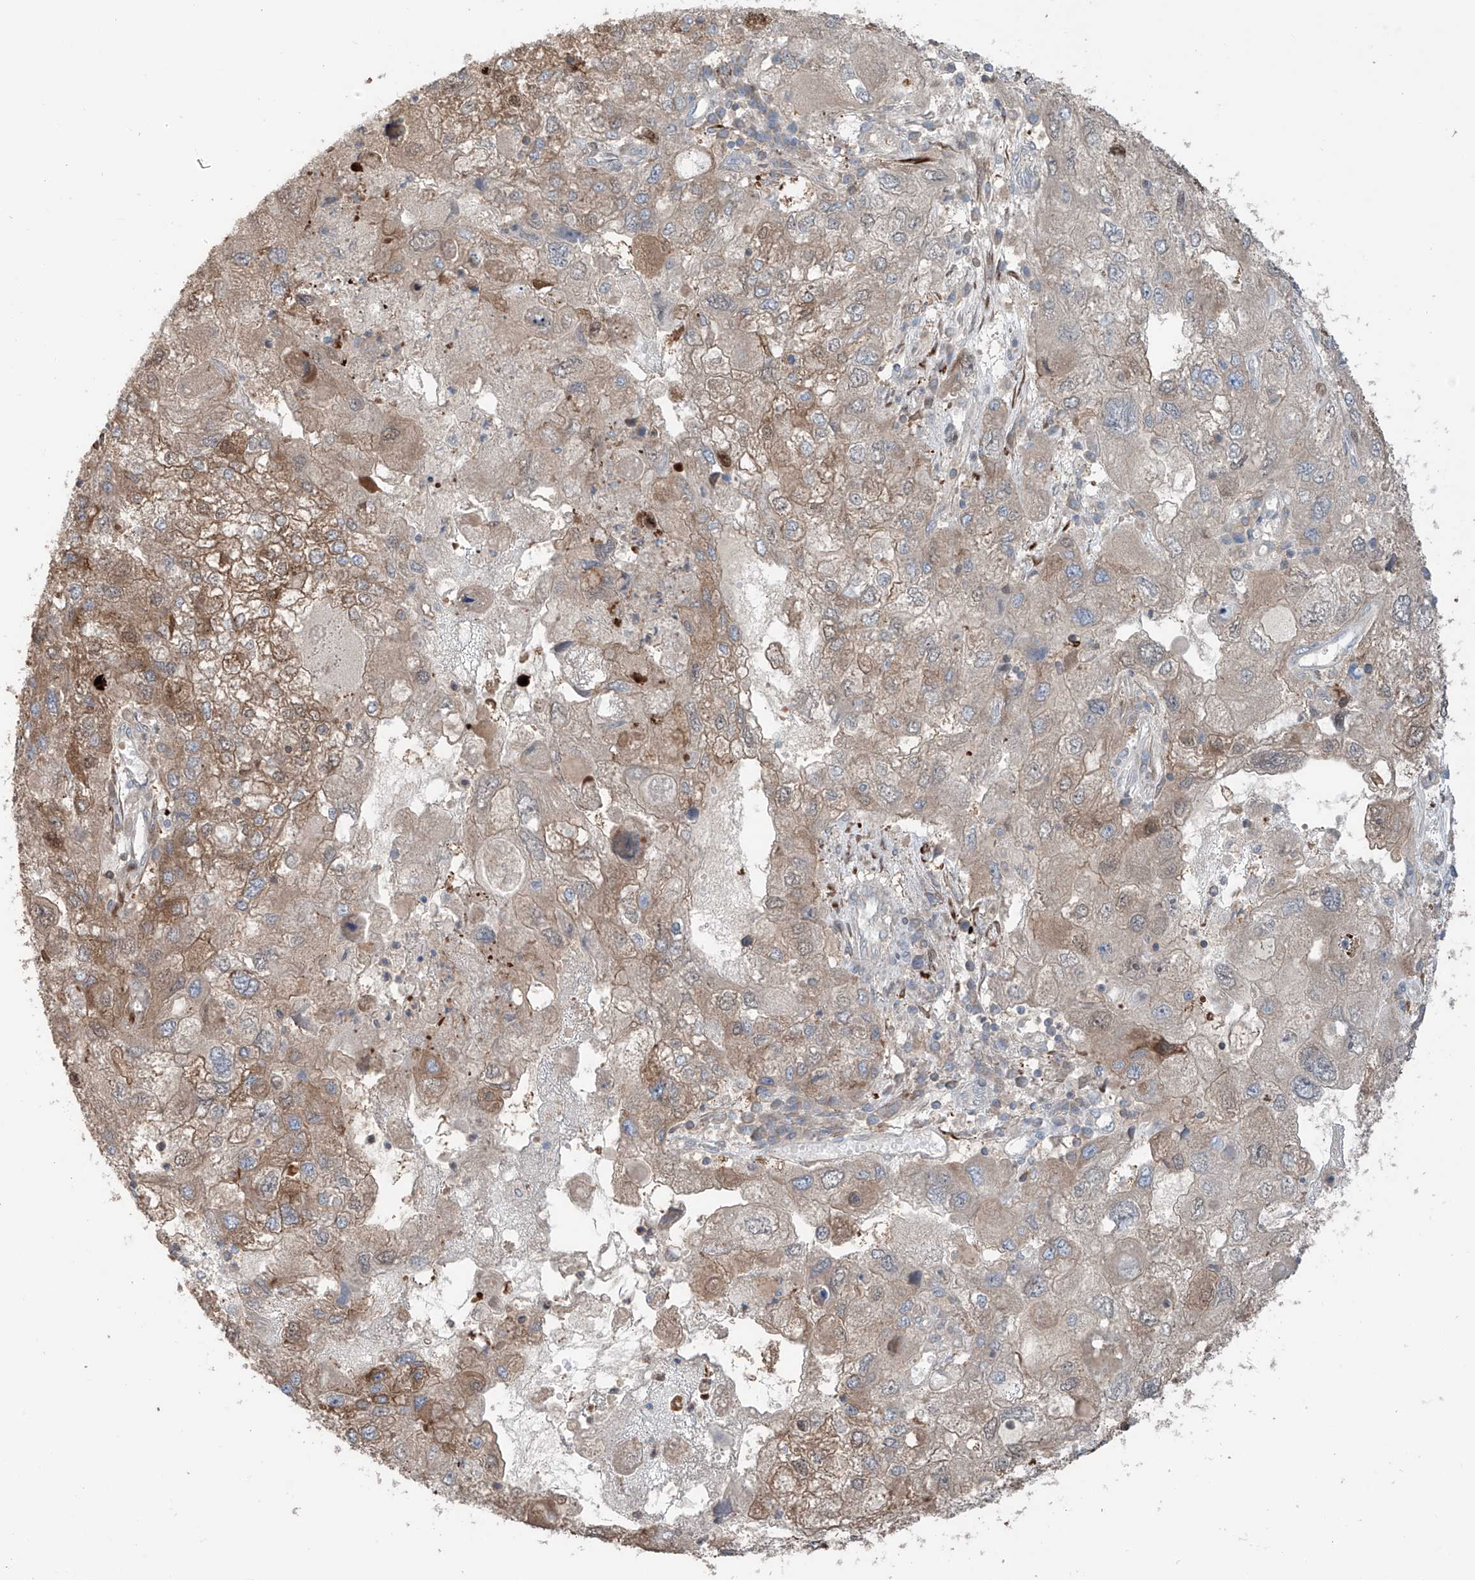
{"staining": {"intensity": "strong", "quantity": "25%-75%", "location": "cytoplasmic/membranous"}, "tissue": "endometrial cancer", "cell_type": "Tumor cells", "image_type": "cancer", "snomed": [{"axis": "morphology", "description": "Adenocarcinoma, NOS"}, {"axis": "topography", "description": "Endometrium"}], "caption": "Protein expression analysis of human endometrial cancer (adenocarcinoma) reveals strong cytoplasmic/membranous positivity in approximately 25%-75% of tumor cells.", "gene": "SAMD3", "patient": {"sex": "female", "age": 49}}